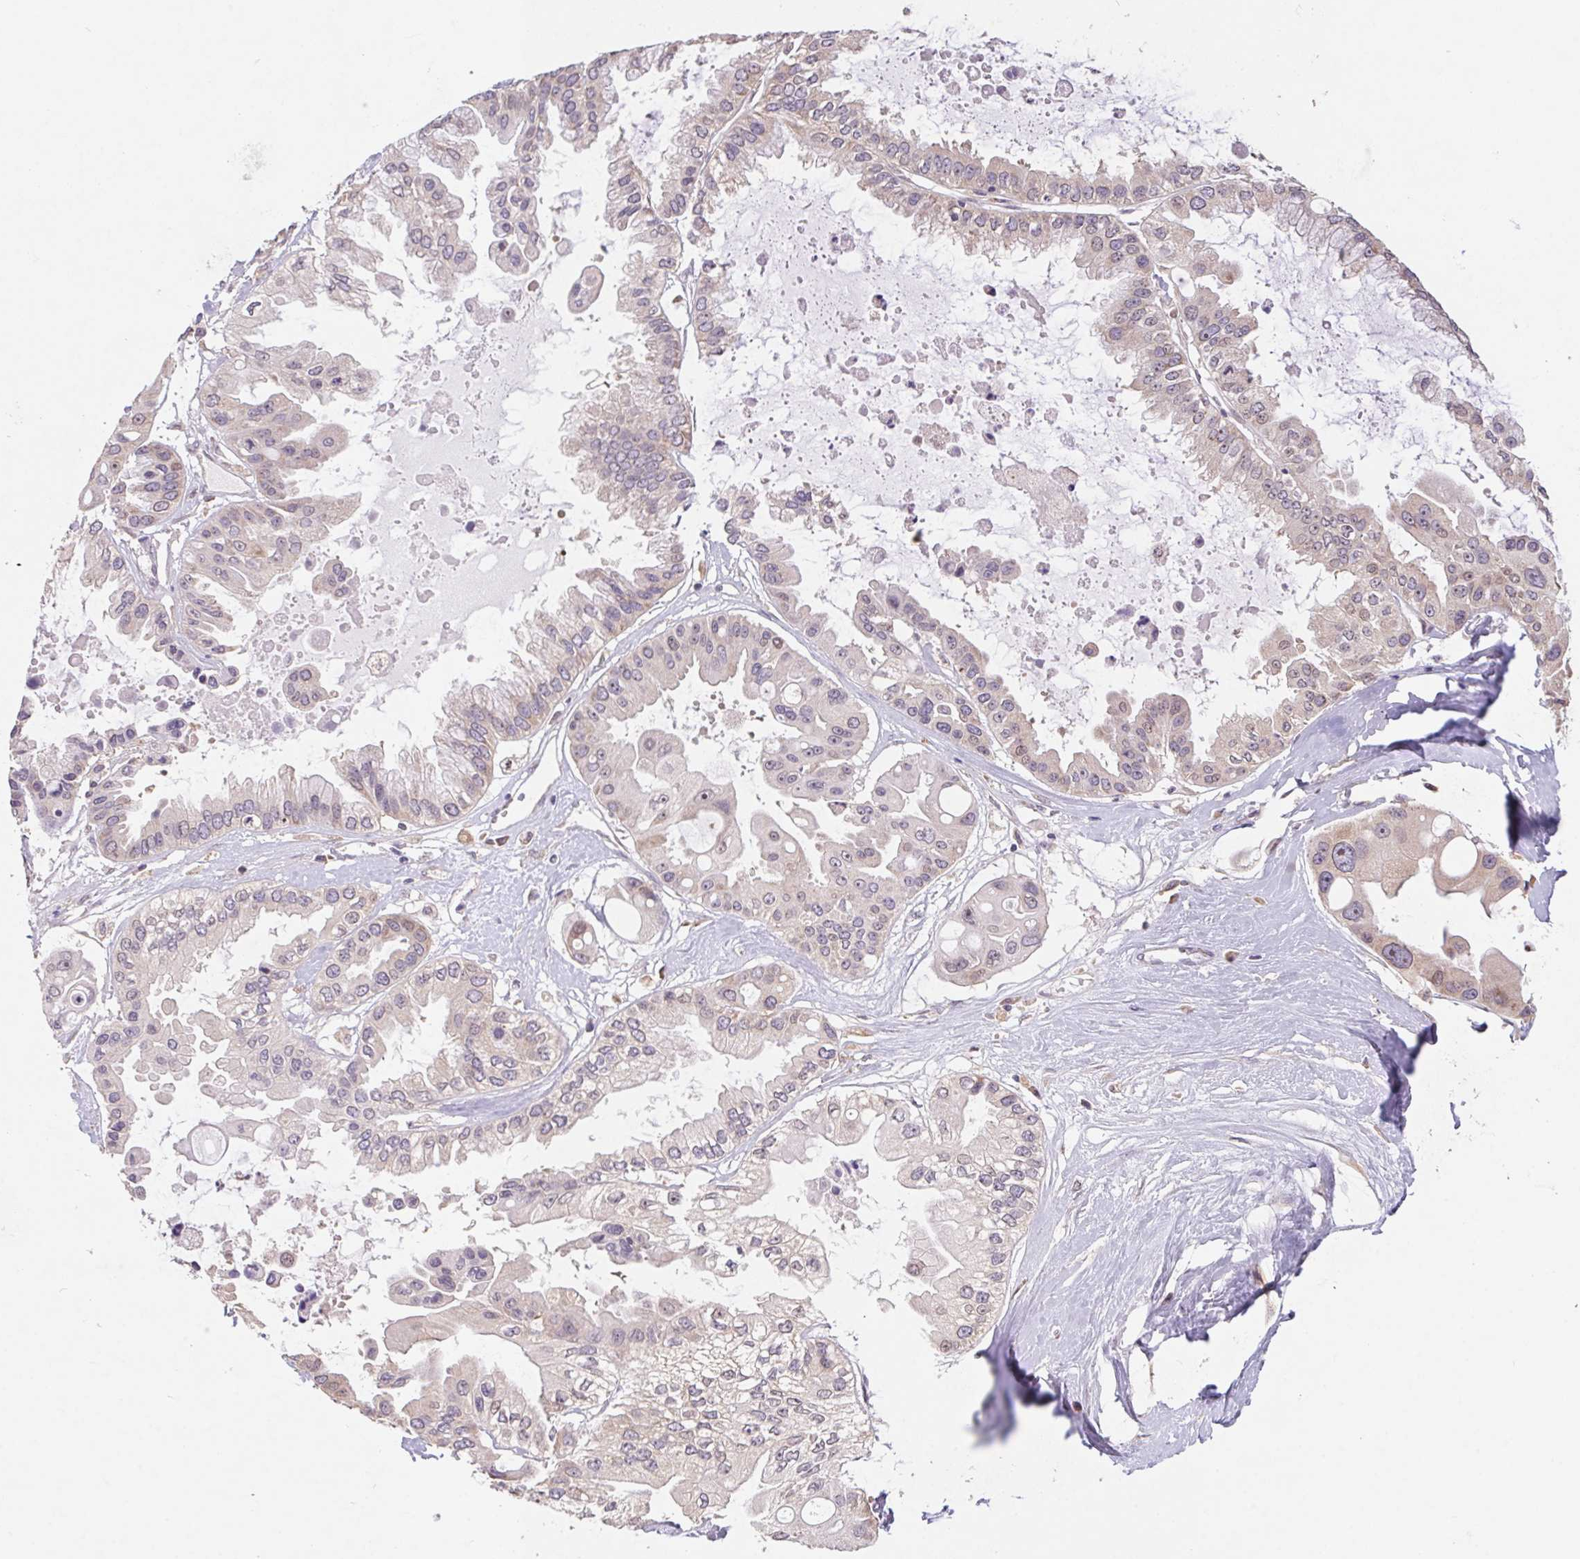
{"staining": {"intensity": "weak", "quantity": "<25%", "location": "cytoplasmic/membranous"}, "tissue": "ovarian cancer", "cell_type": "Tumor cells", "image_type": "cancer", "snomed": [{"axis": "morphology", "description": "Cystadenocarcinoma, serous, NOS"}, {"axis": "topography", "description": "Ovary"}], "caption": "Human ovarian cancer stained for a protein using IHC shows no expression in tumor cells.", "gene": "RPL27A", "patient": {"sex": "female", "age": 56}}